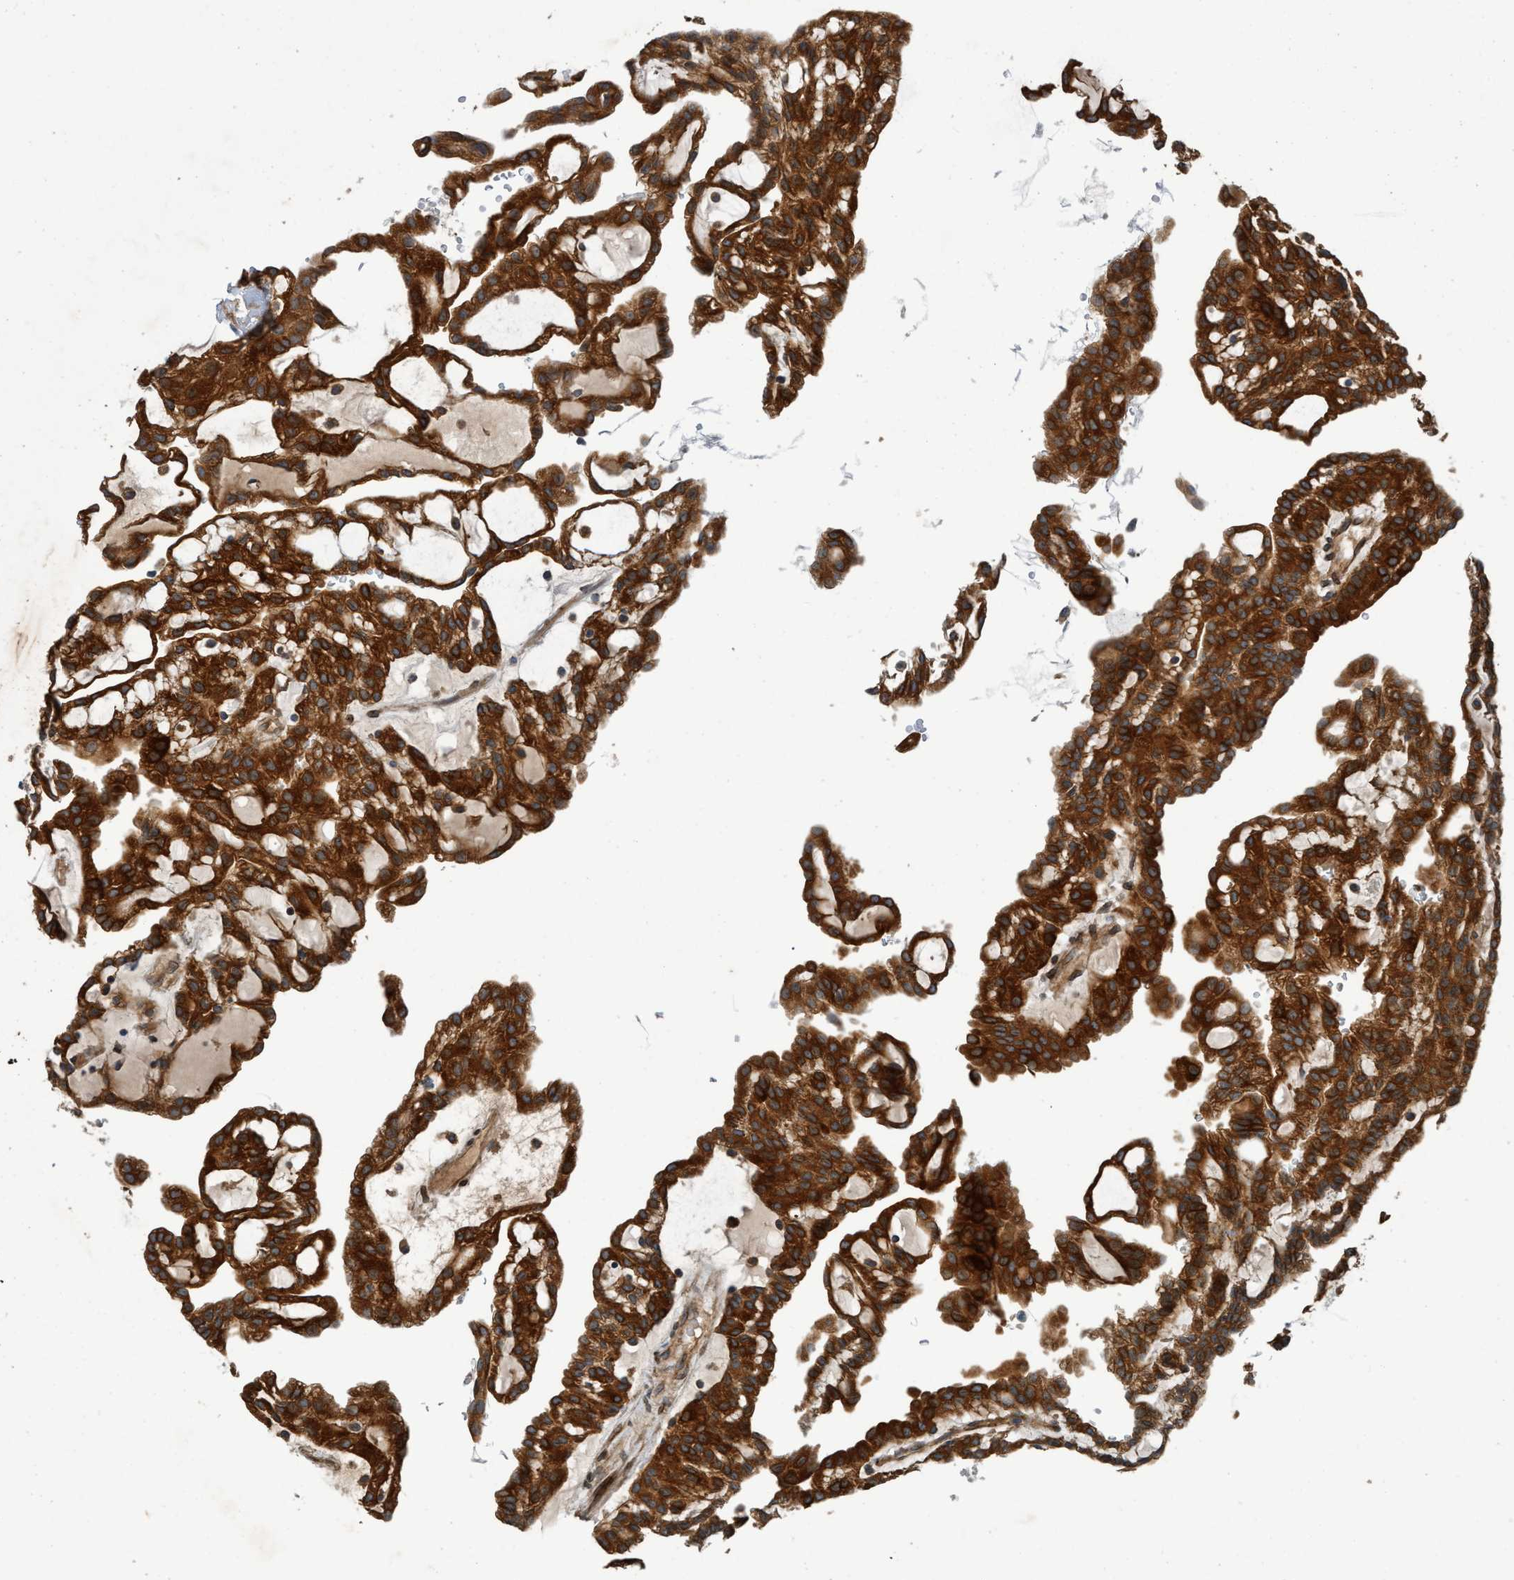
{"staining": {"intensity": "strong", "quantity": ">75%", "location": "cytoplasmic/membranous"}, "tissue": "renal cancer", "cell_type": "Tumor cells", "image_type": "cancer", "snomed": [{"axis": "morphology", "description": "Adenocarcinoma, NOS"}, {"axis": "topography", "description": "Kidney"}], "caption": "Tumor cells exhibit strong cytoplasmic/membranous staining in approximately >75% of cells in renal adenocarcinoma.", "gene": "MACC1", "patient": {"sex": "male", "age": 63}}